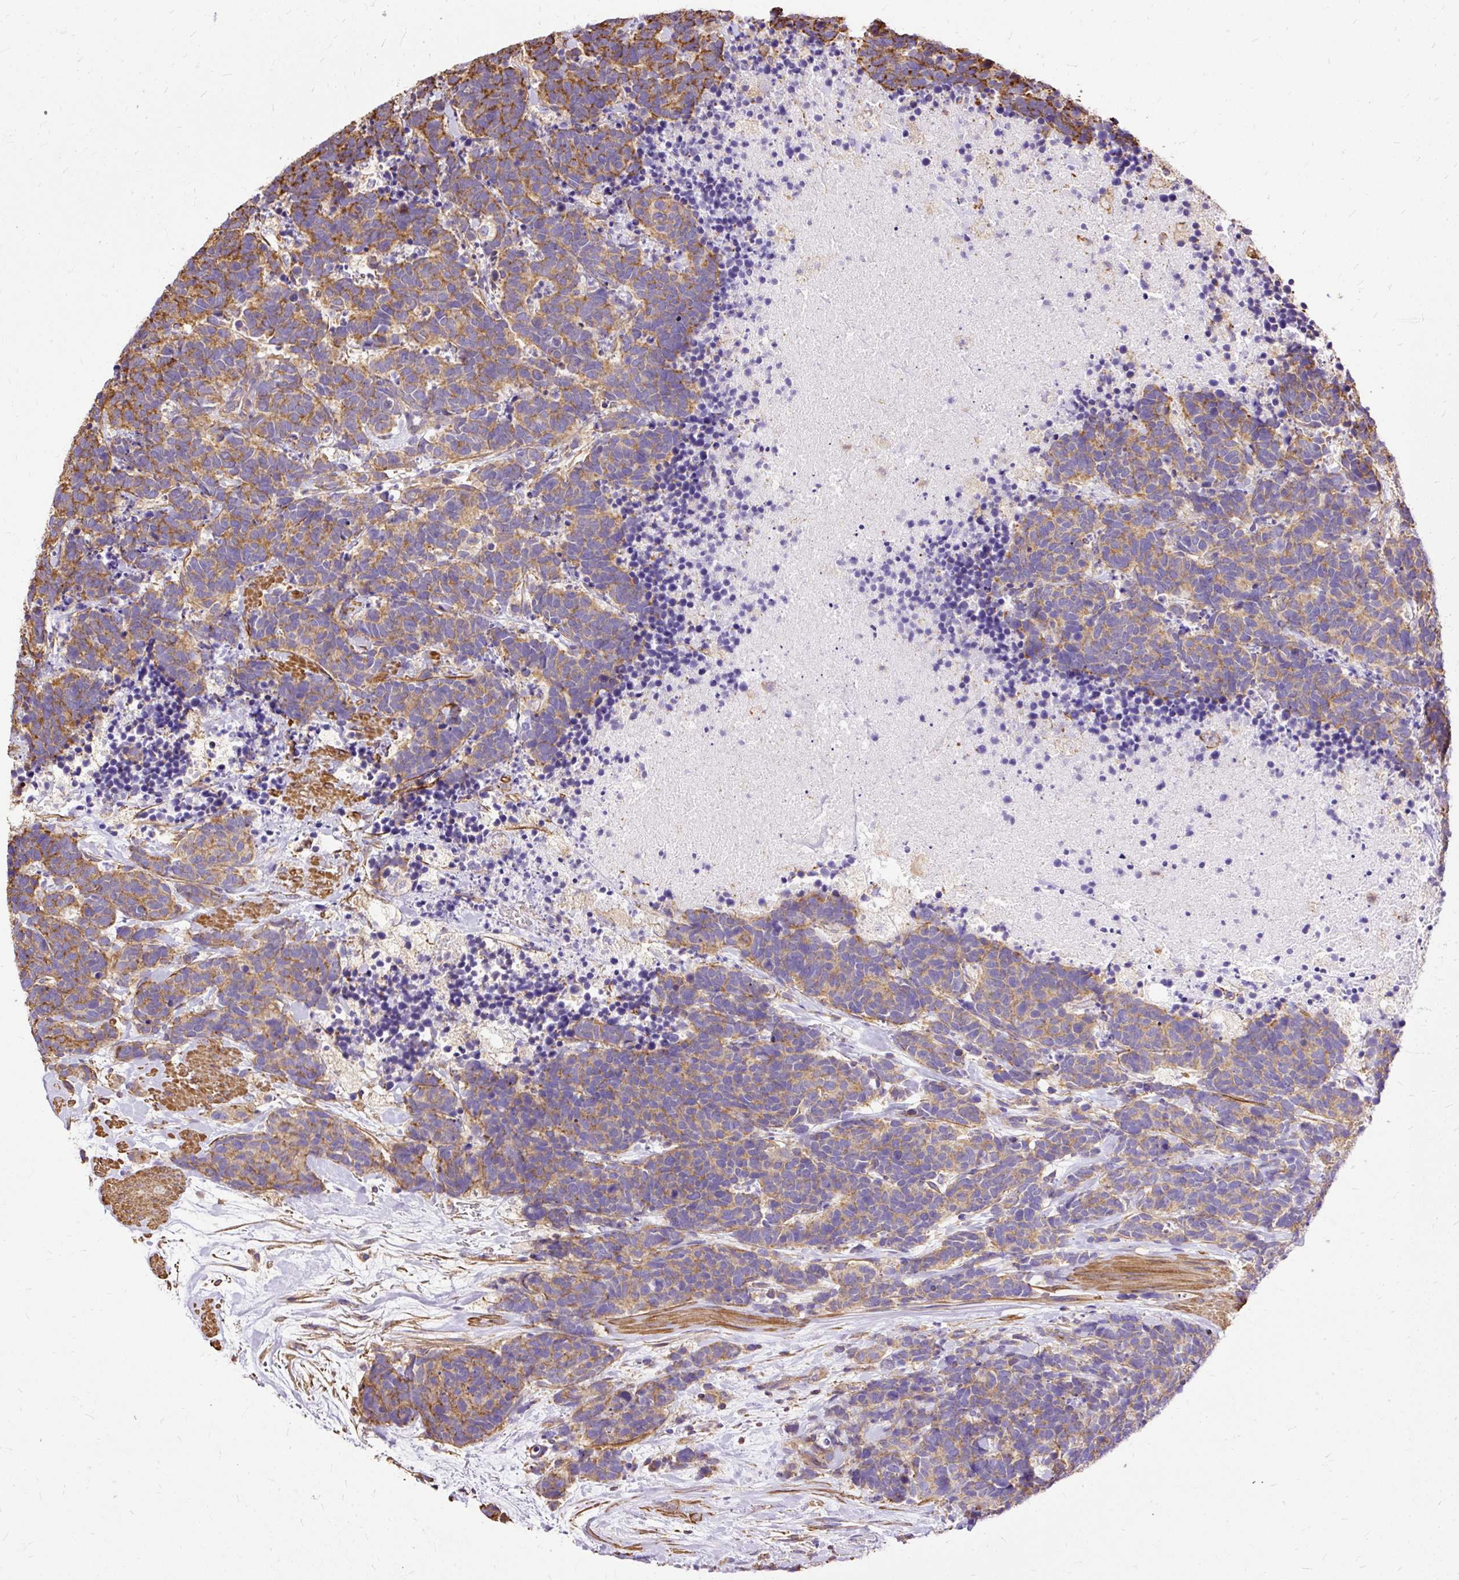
{"staining": {"intensity": "moderate", "quantity": ">75%", "location": "cytoplasmic/membranous"}, "tissue": "carcinoid", "cell_type": "Tumor cells", "image_type": "cancer", "snomed": [{"axis": "morphology", "description": "Carcinoma, NOS"}, {"axis": "morphology", "description": "Carcinoid, malignant, NOS"}, {"axis": "topography", "description": "Prostate"}], "caption": "Immunohistochemistry (IHC) histopathology image of human carcinoma stained for a protein (brown), which shows medium levels of moderate cytoplasmic/membranous positivity in about >75% of tumor cells.", "gene": "KLHL11", "patient": {"sex": "male", "age": 57}}